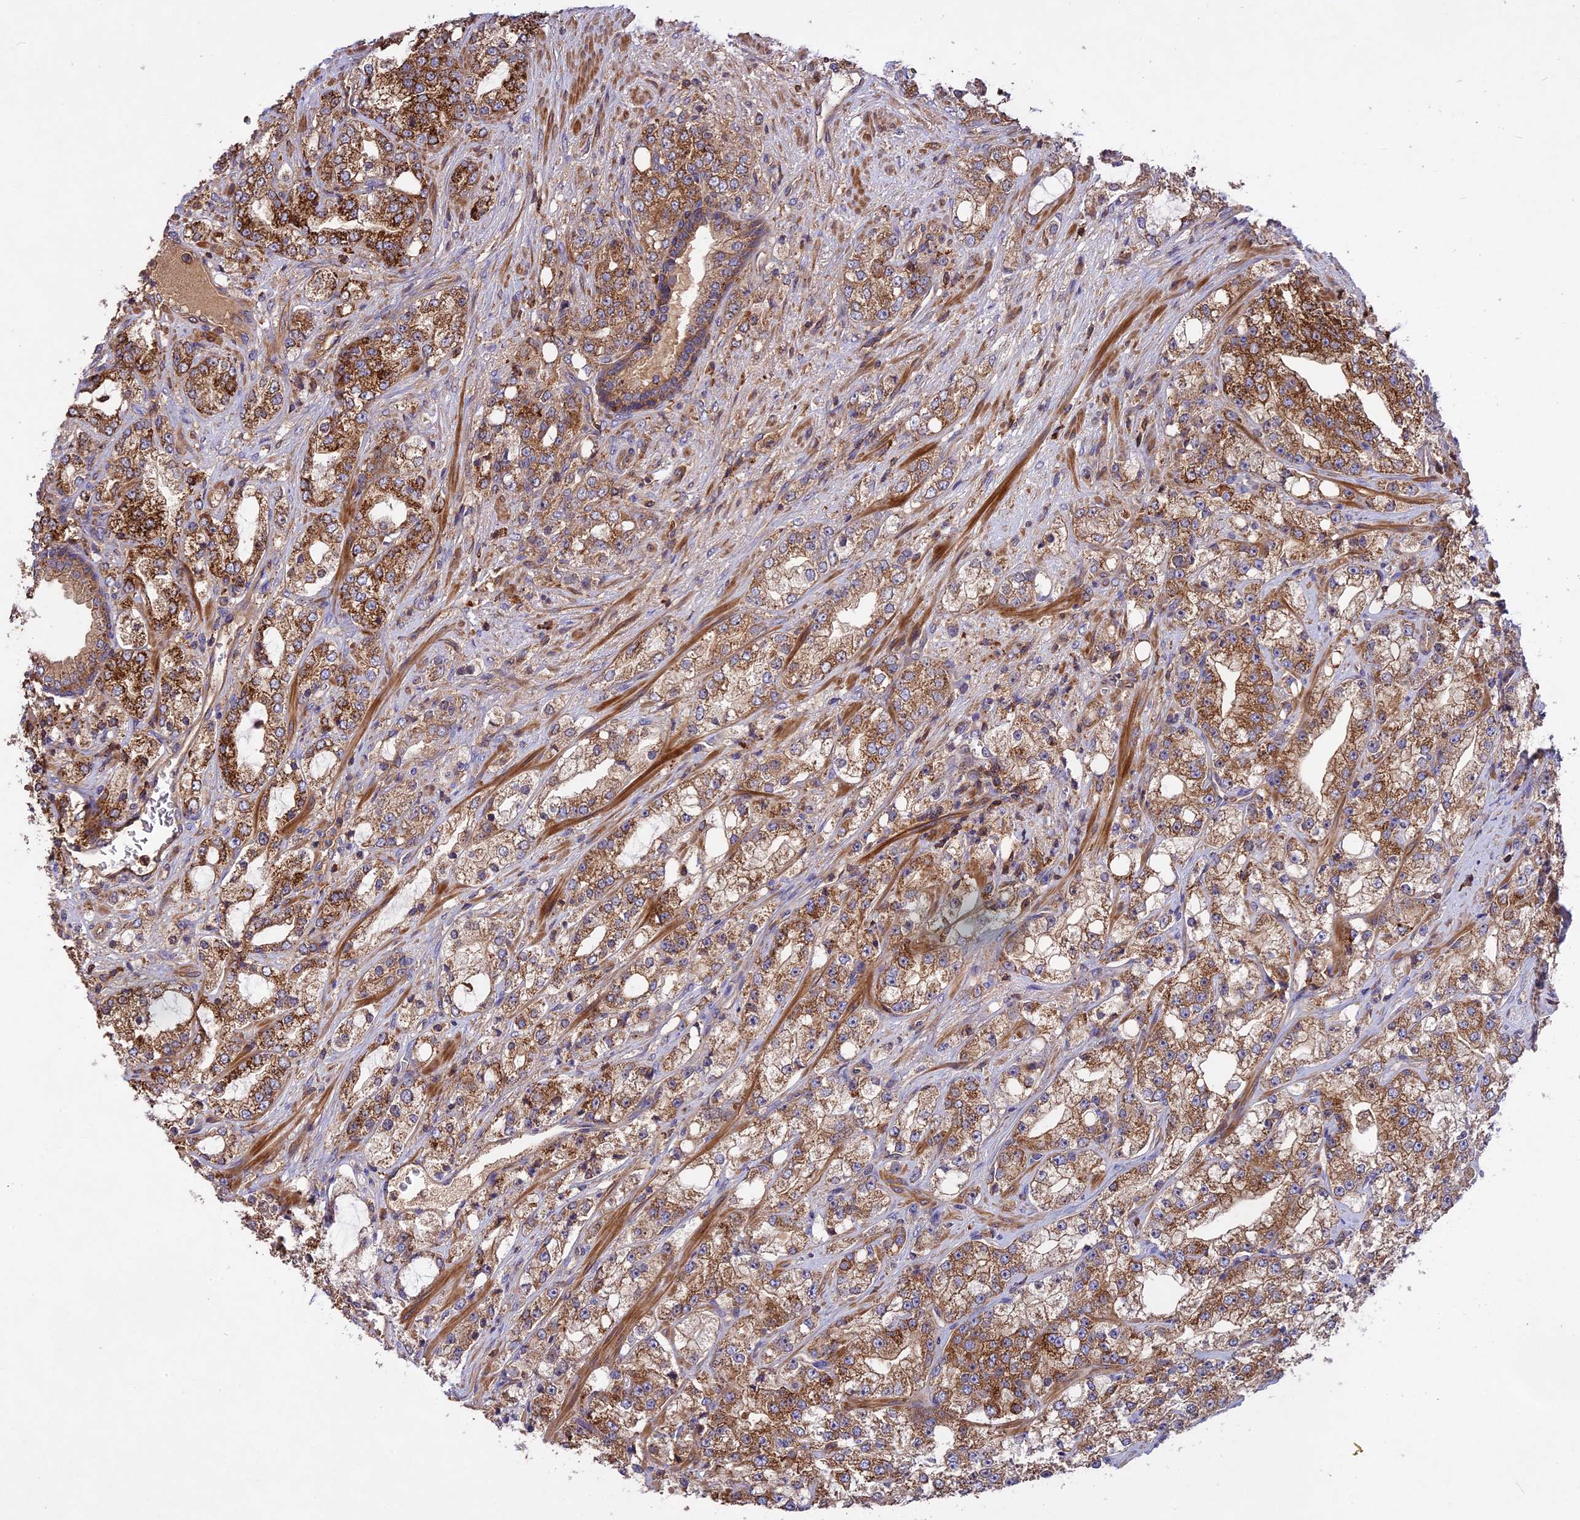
{"staining": {"intensity": "strong", "quantity": "25%-75%", "location": "cytoplasmic/membranous"}, "tissue": "prostate cancer", "cell_type": "Tumor cells", "image_type": "cancer", "snomed": [{"axis": "morphology", "description": "Adenocarcinoma, High grade"}, {"axis": "topography", "description": "Prostate"}], "caption": "A high-resolution micrograph shows IHC staining of prostate cancer, which exhibits strong cytoplasmic/membranous expression in approximately 25%-75% of tumor cells. The protein is stained brown, and the nuclei are stained in blue (DAB (3,3'-diaminobenzidine) IHC with brightfield microscopy, high magnification).", "gene": "NUDT8", "patient": {"sex": "male", "age": 64}}